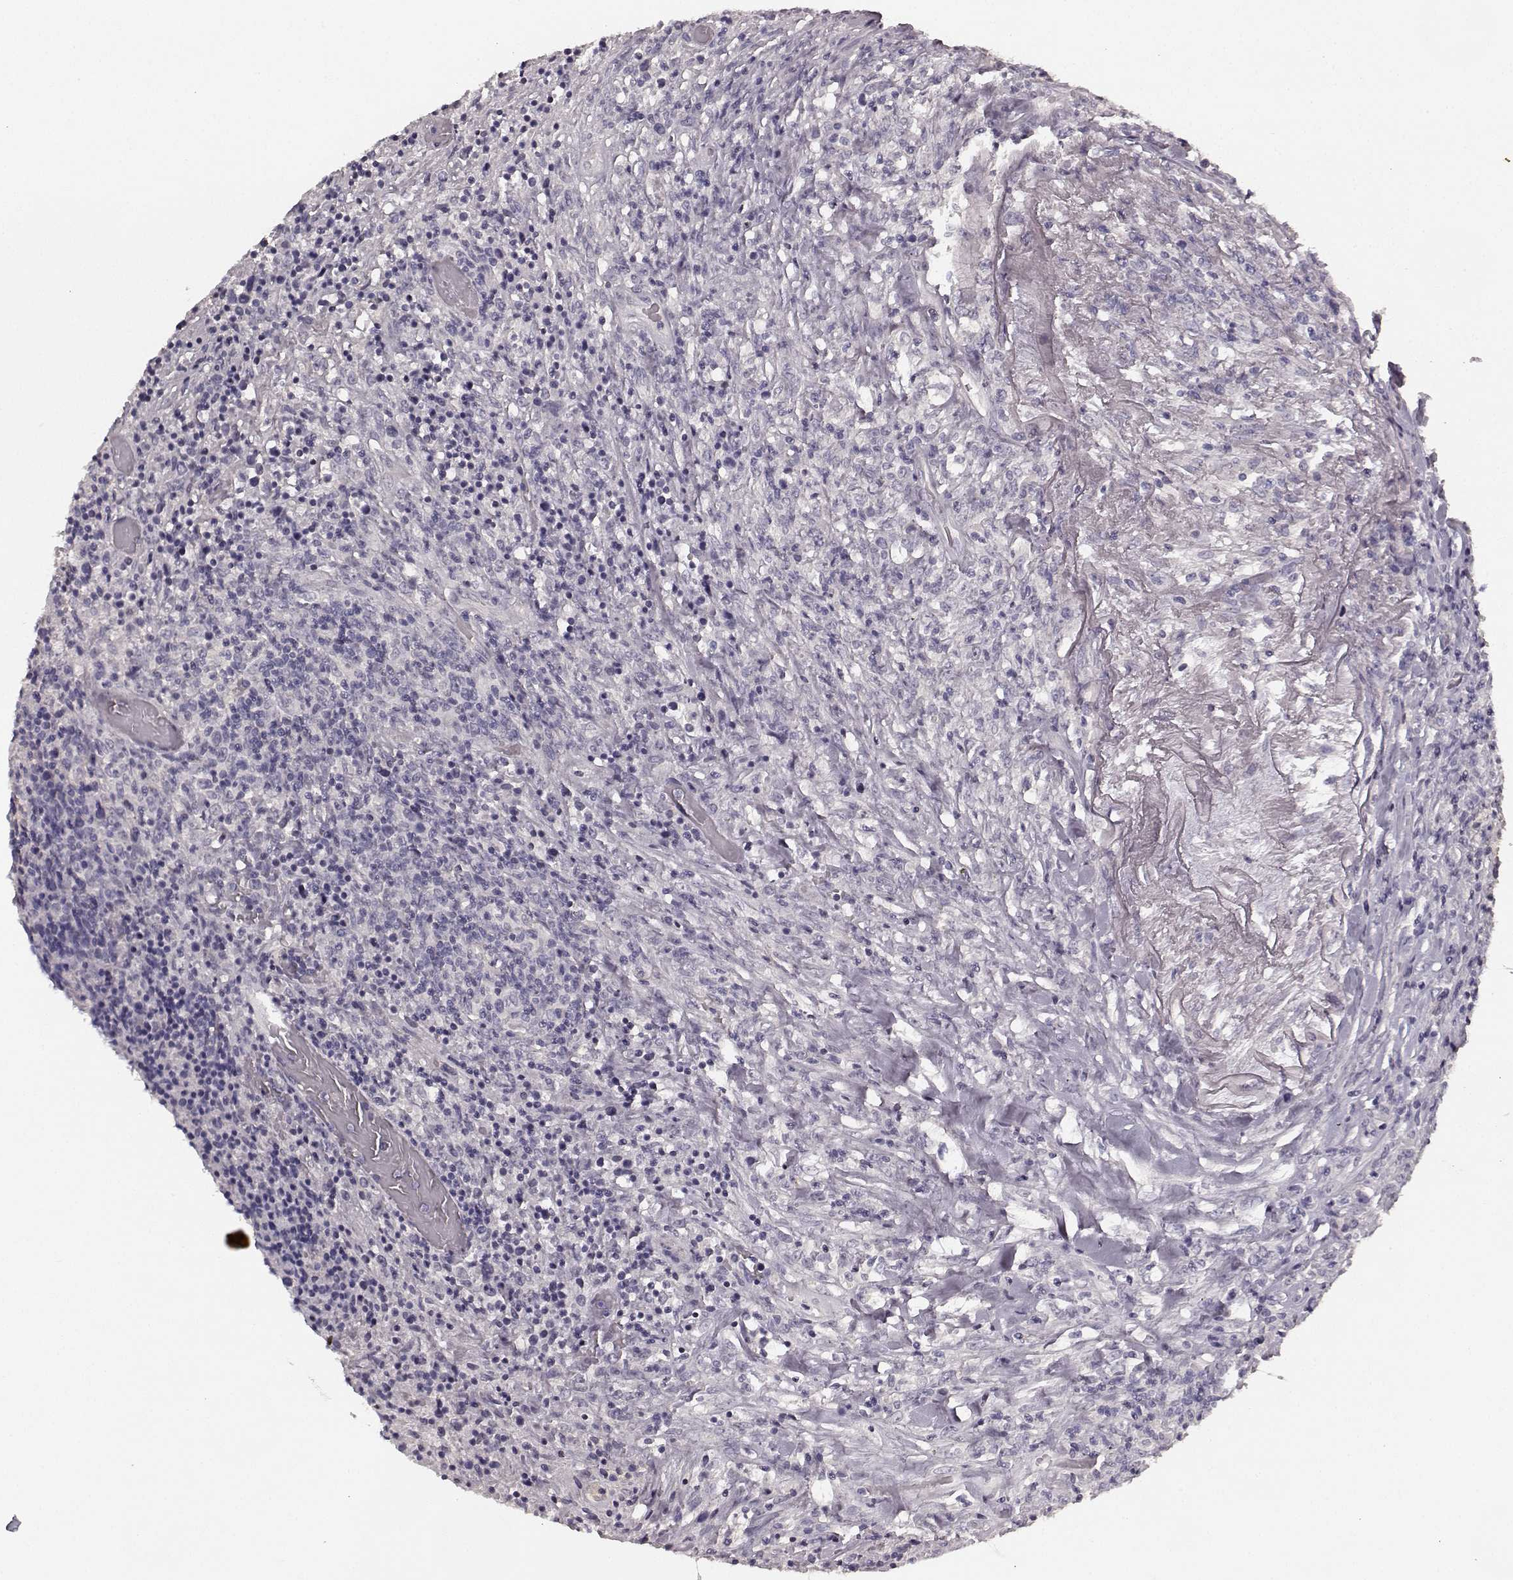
{"staining": {"intensity": "negative", "quantity": "none", "location": "none"}, "tissue": "lymphoma", "cell_type": "Tumor cells", "image_type": "cancer", "snomed": [{"axis": "morphology", "description": "Malignant lymphoma, non-Hodgkin's type, High grade"}, {"axis": "topography", "description": "Lung"}], "caption": "This histopathology image is of malignant lymphoma, non-Hodgkin's type (high-grade) stained with immunohistochemistry (IHC) to label a protein in brown with the nuclei are counter-stained blue. There is no positivity in tumor cells. (Immunohistochemistry, brightfield microscopy, high magnification).", "gene": "RIT2", "patient": {"sex": "male", "age": 79}}